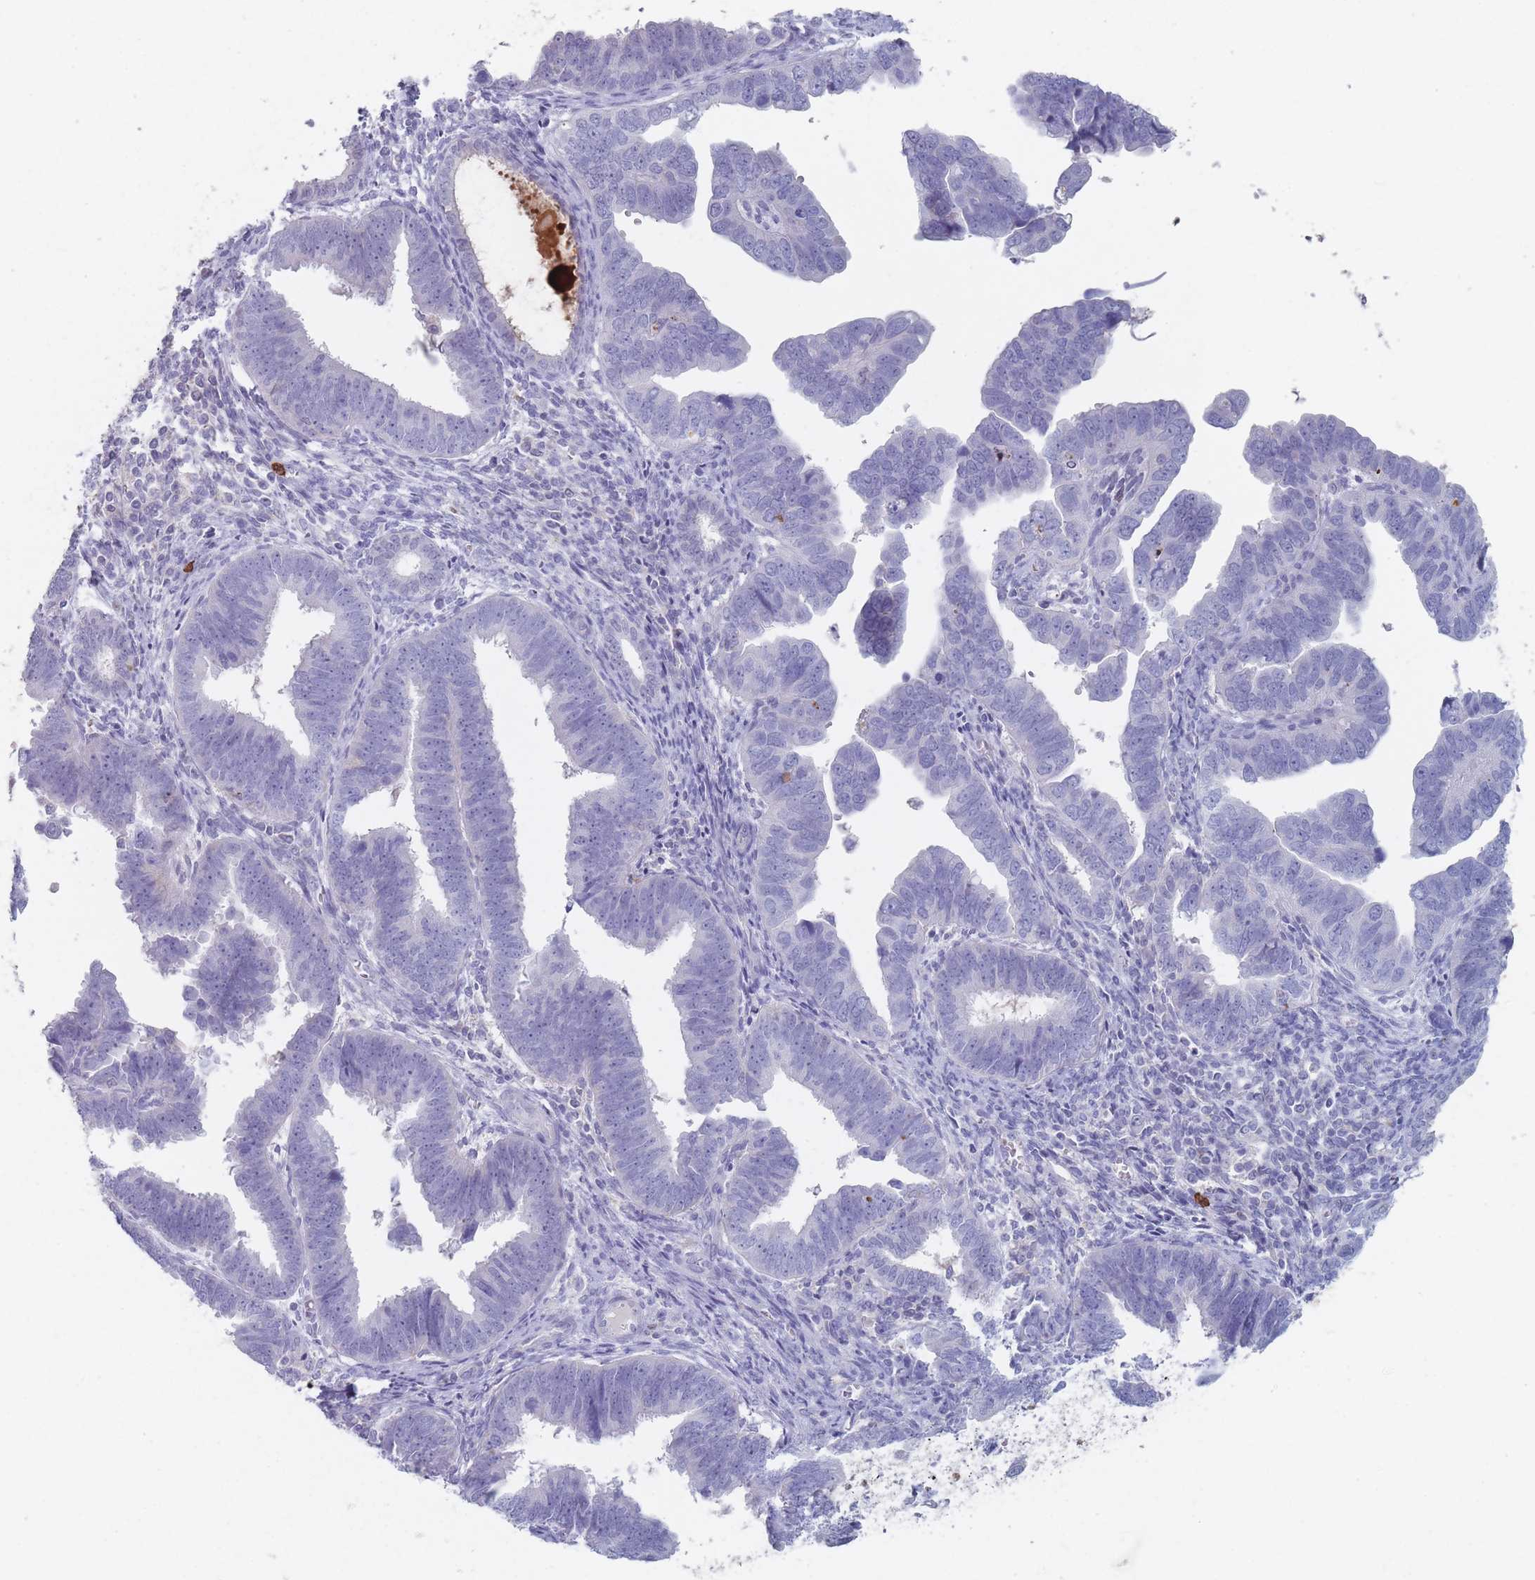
{"staining": {"intensity": "negative", "quantity": "none", "location": "none"}, "tissue": "endometrial cancer", "cell_type": "Tumor cells", "image_type": "cancer", "snomed": [{"axis": "morphology", "description": "Adenocarcinoma, NOS"}, {"axis": "topography", "description": "Endometrium"}], "caption": "This photomicrograph is of endometrial cancer (adenocarcinoma) stained with immunohistochemistry (IHC) to label a protein in brown with the nuclei are counter-stained blue. There is no staining in tumor cells.", "gene": "ATP1A3", "patient": {"sex": "female", "age": 75}}